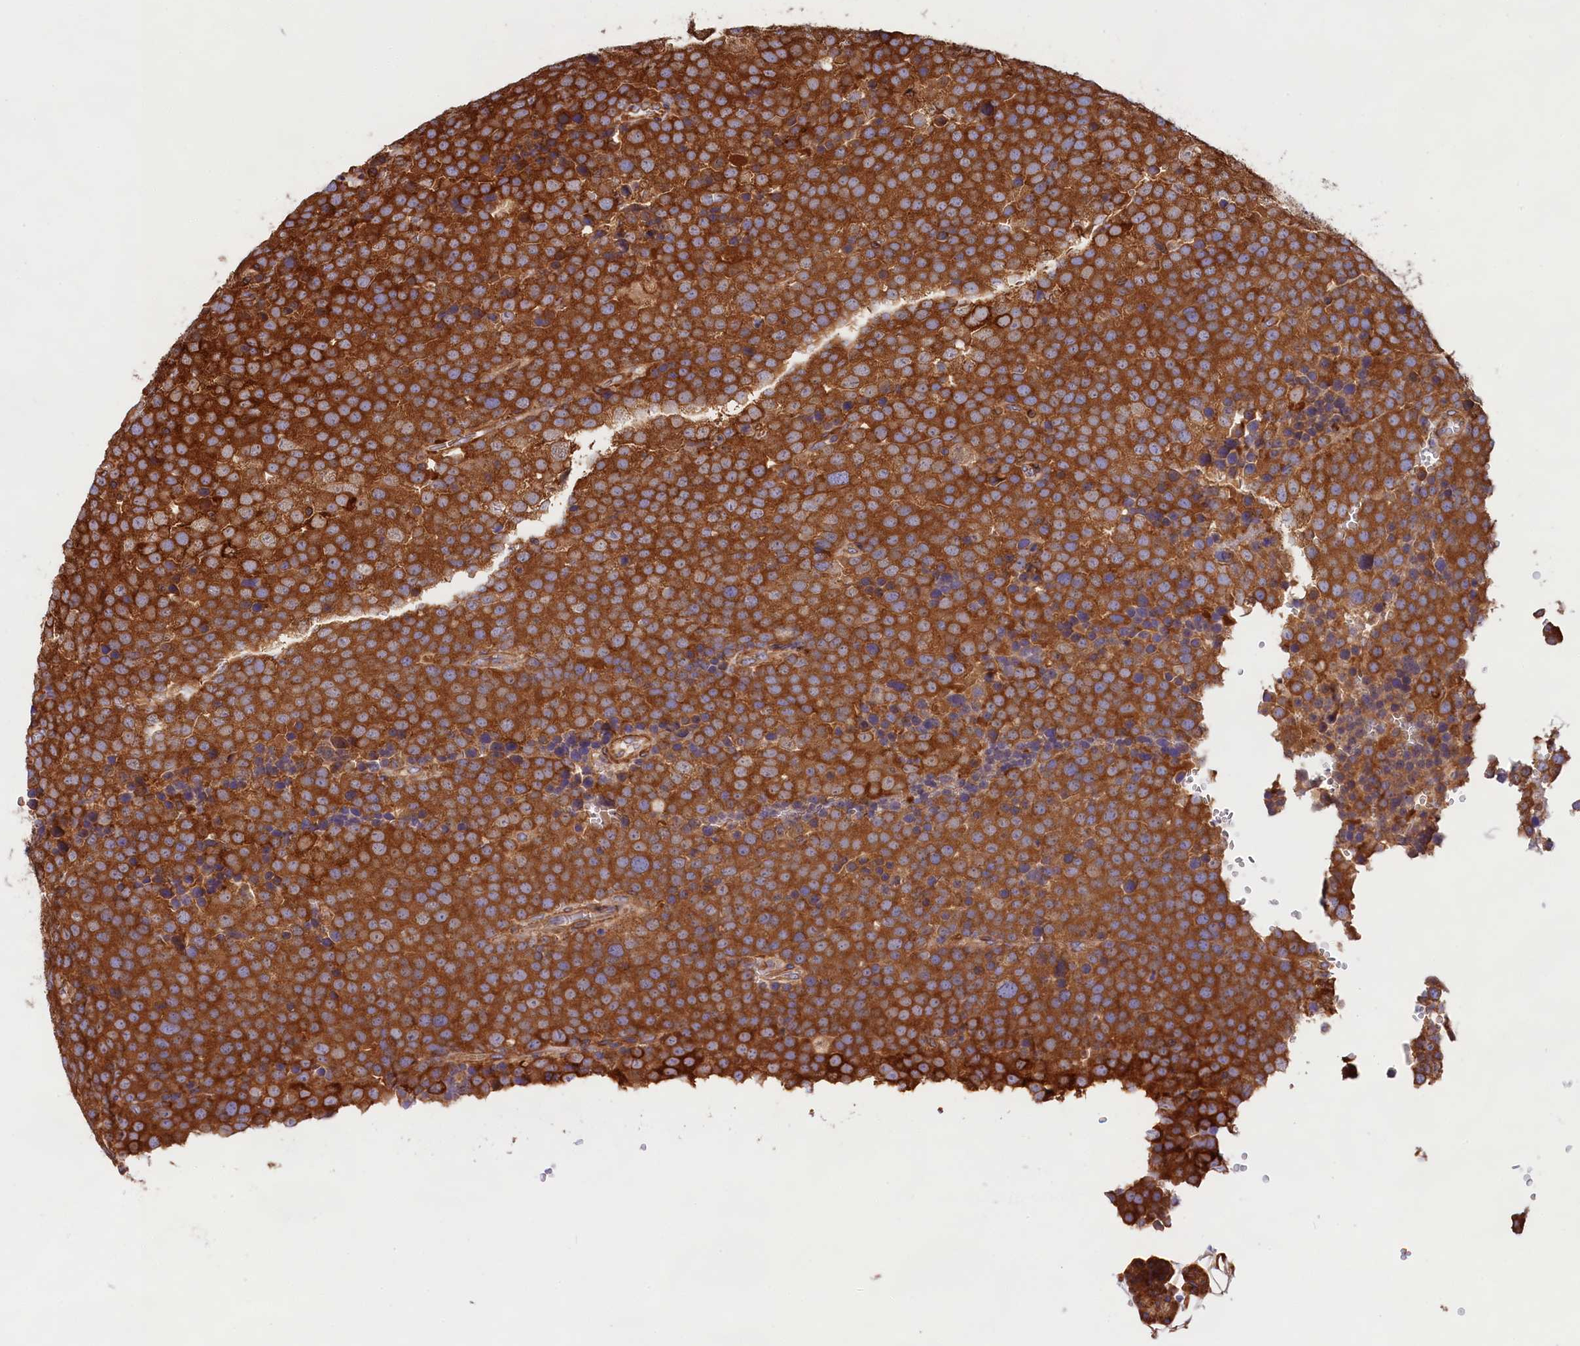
{"staining": {"intensity": "strong", "quantity": ">75%", "location": "cytoplasmic/membranous"}, "tissue": "testis cancer", "cell_type": "Tumor cells", "image_type": "cancer", "snomed": [{"axis": "morphology", "description": "Seminoma, NOS"}, {"axis": "topography", "description": "Testis"}], "caption": "Strong cytoplasmic/membranous protein staining is appreciated in approximately >75% of tumor cells in testis cancer (seminoma).", "gene": "GYS1", "patient": {"sex": "male", "age": 71}}